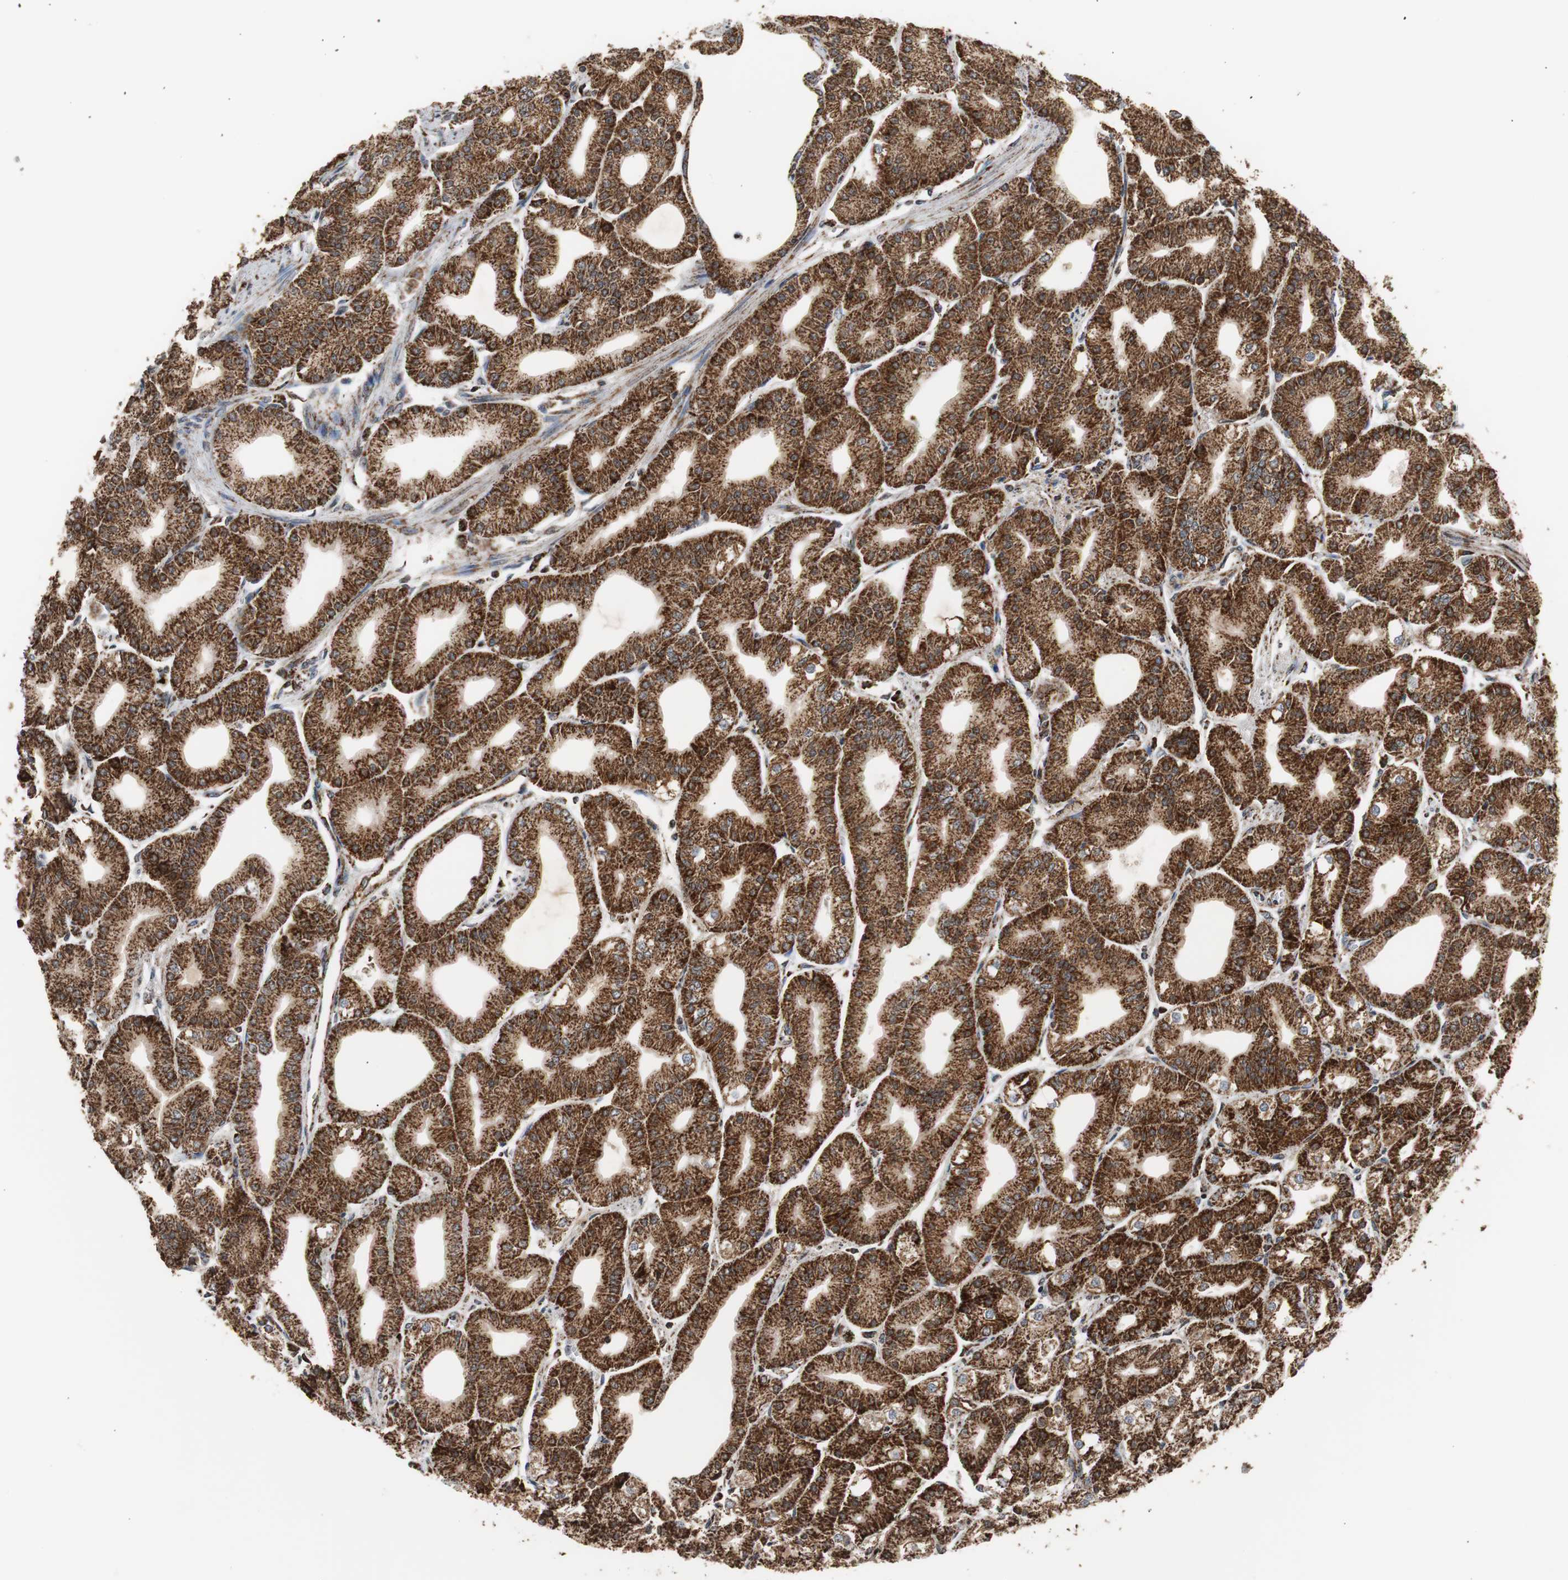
{"staining": {"intensity": "strong", "quantity": ">75%", "location": "cytoplasmic/membranous"}, "tissue": "stomach", "cell_type": "Glandular cells", "image_type": "normal", "snomed": [{"axis": "morphology", "description": "Normal tissue, NOS"}, {"axis": "topography", "description": "Stomach, lower"}], "caption": "Immunohistochemistry (IHC) of normal stomach exhibits high levels of strong cytoplasmic/membranous expression in about >75% of glandular cells.", "gene": "HSPA9", "patient": {"sex": "male", "age": 71}}